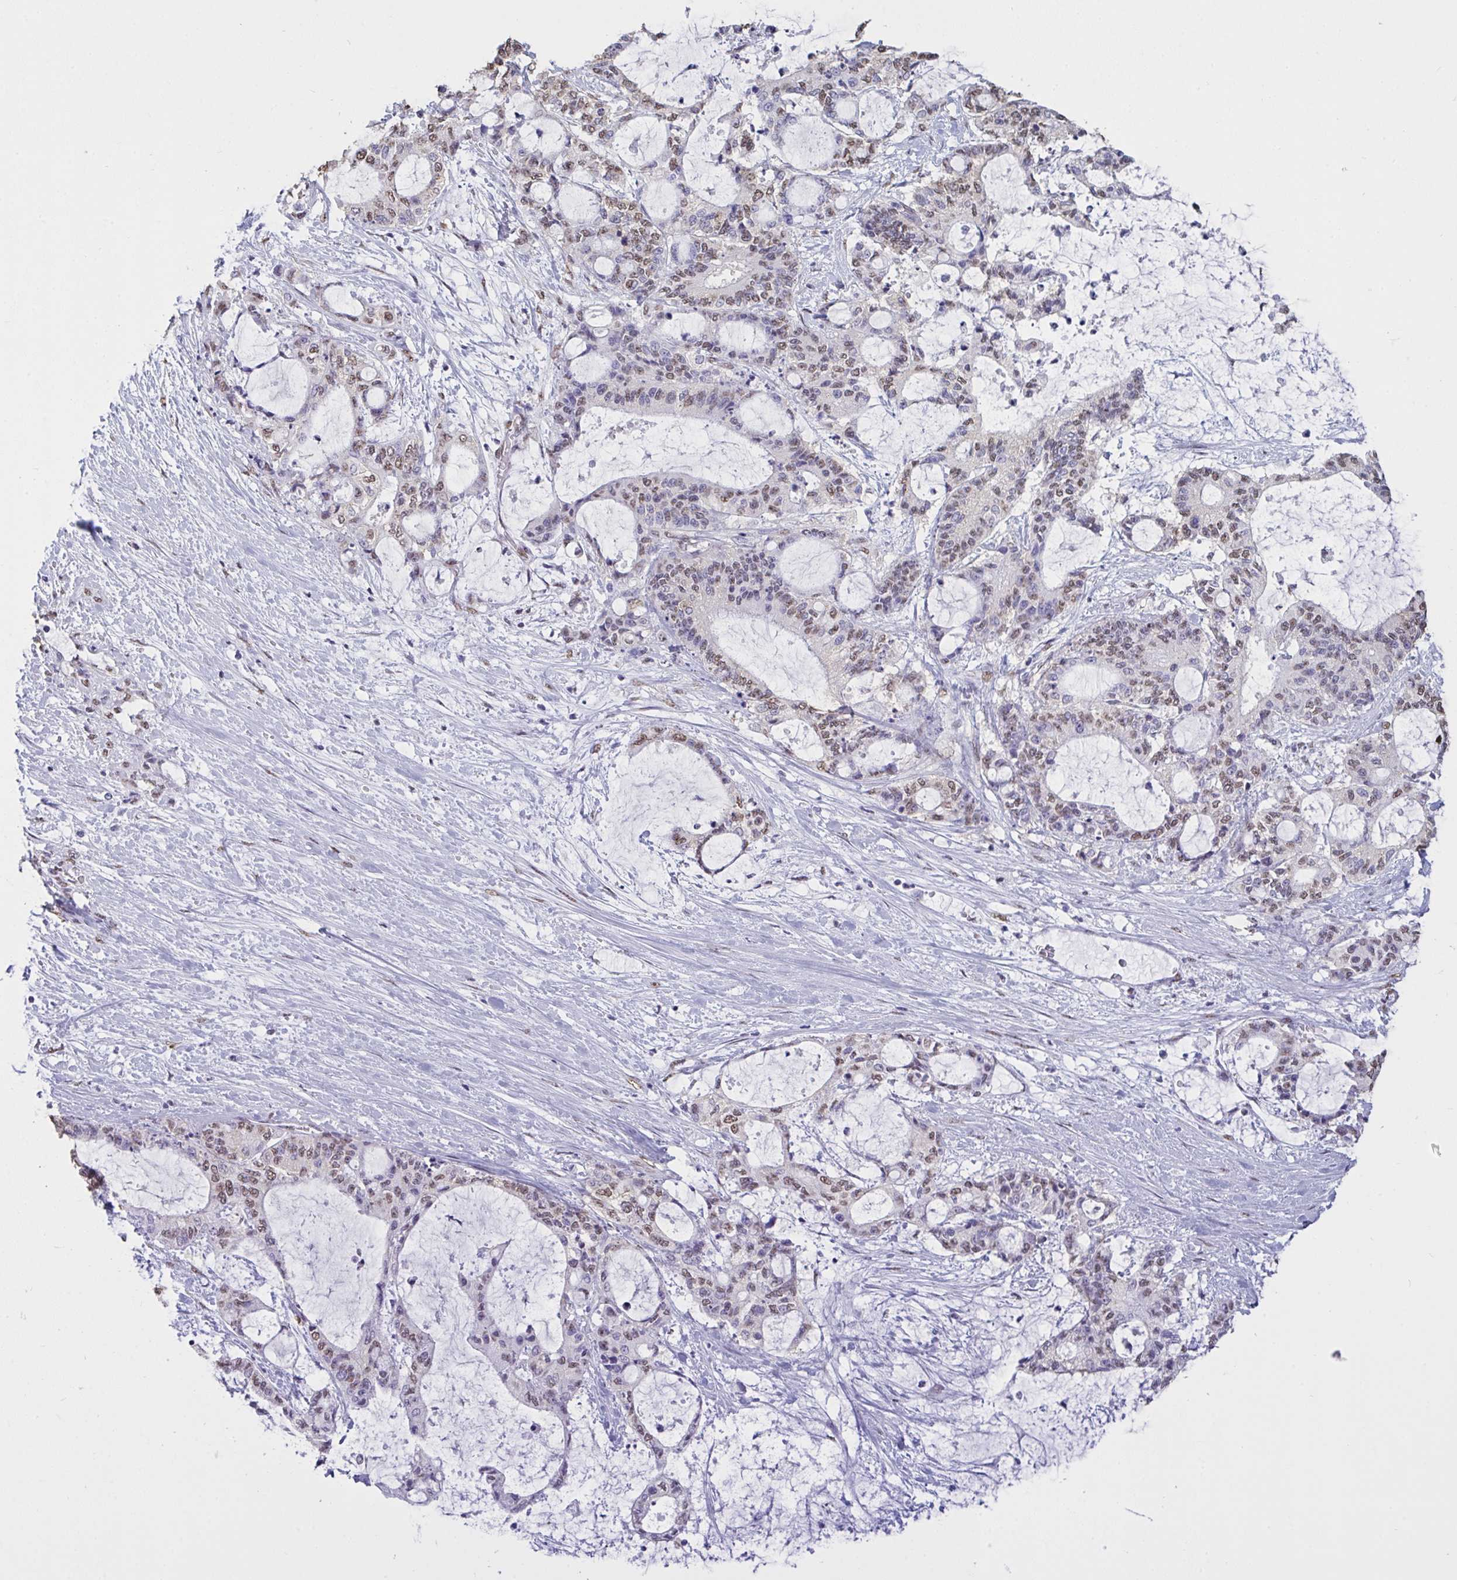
{"staining": {"intensity": "weak", "quantity": "<25%", "location": "nuclear"}, "tissue": "liver cancer", "cell_type": "Tumor cells", "image_type": "cancer", "snomed": [{"axis": "morphology", "description": "Normal tissue, NOS"}, {"axis": "morphology", "description": "Cholangiocarcinoma"}, {"axis": "topography", "description": "Liver"}, {"axis": "topography", "description": "Peripheral nerve tissue"}], "caption": "A high-resolution image shows immunohistochemistry (IHC) staining of cholangiocarcinoma (liver), which shows no significant positivity in tumor cells.", "gene": "SEMA6B", "patient": {"sex": "female", "age": 73}}